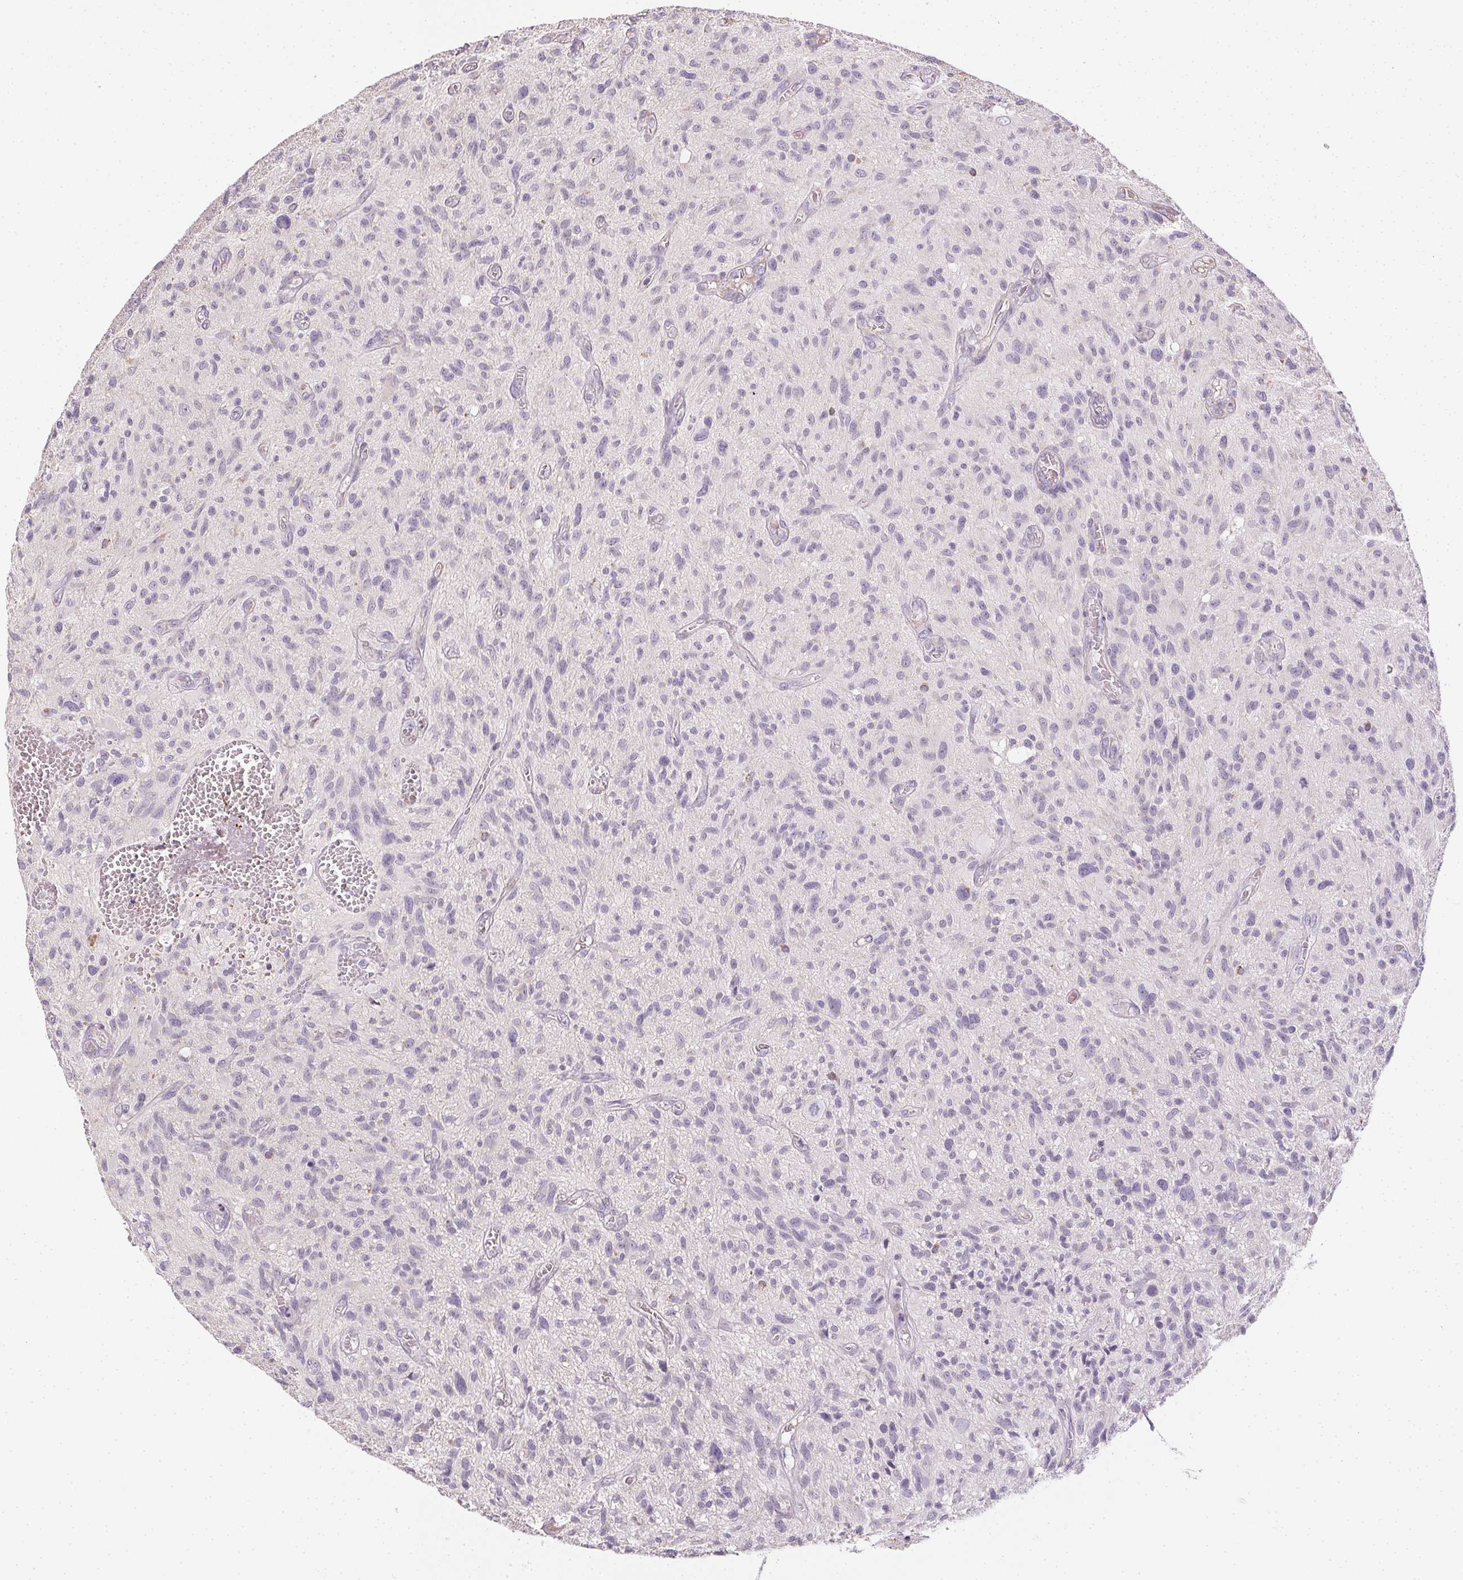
{"staining": {"intensity": "negative", "quantity": "none", "location": "none"}, "tissue": "glioma", "cell_type": "Tumor cells", "image_type": "cancer", "snomed": [{"axis": "morphology", "description": "Glioma, malignant, High grade"}, {"axis": "topography", "description": "Brain"}], "caption": "Glioma stained for a protein using immunohistochemistry (IHC) reveals no staining tumor cells.", "gene": "SMYD1", "patient": {"sex": "male", "age": 75}}